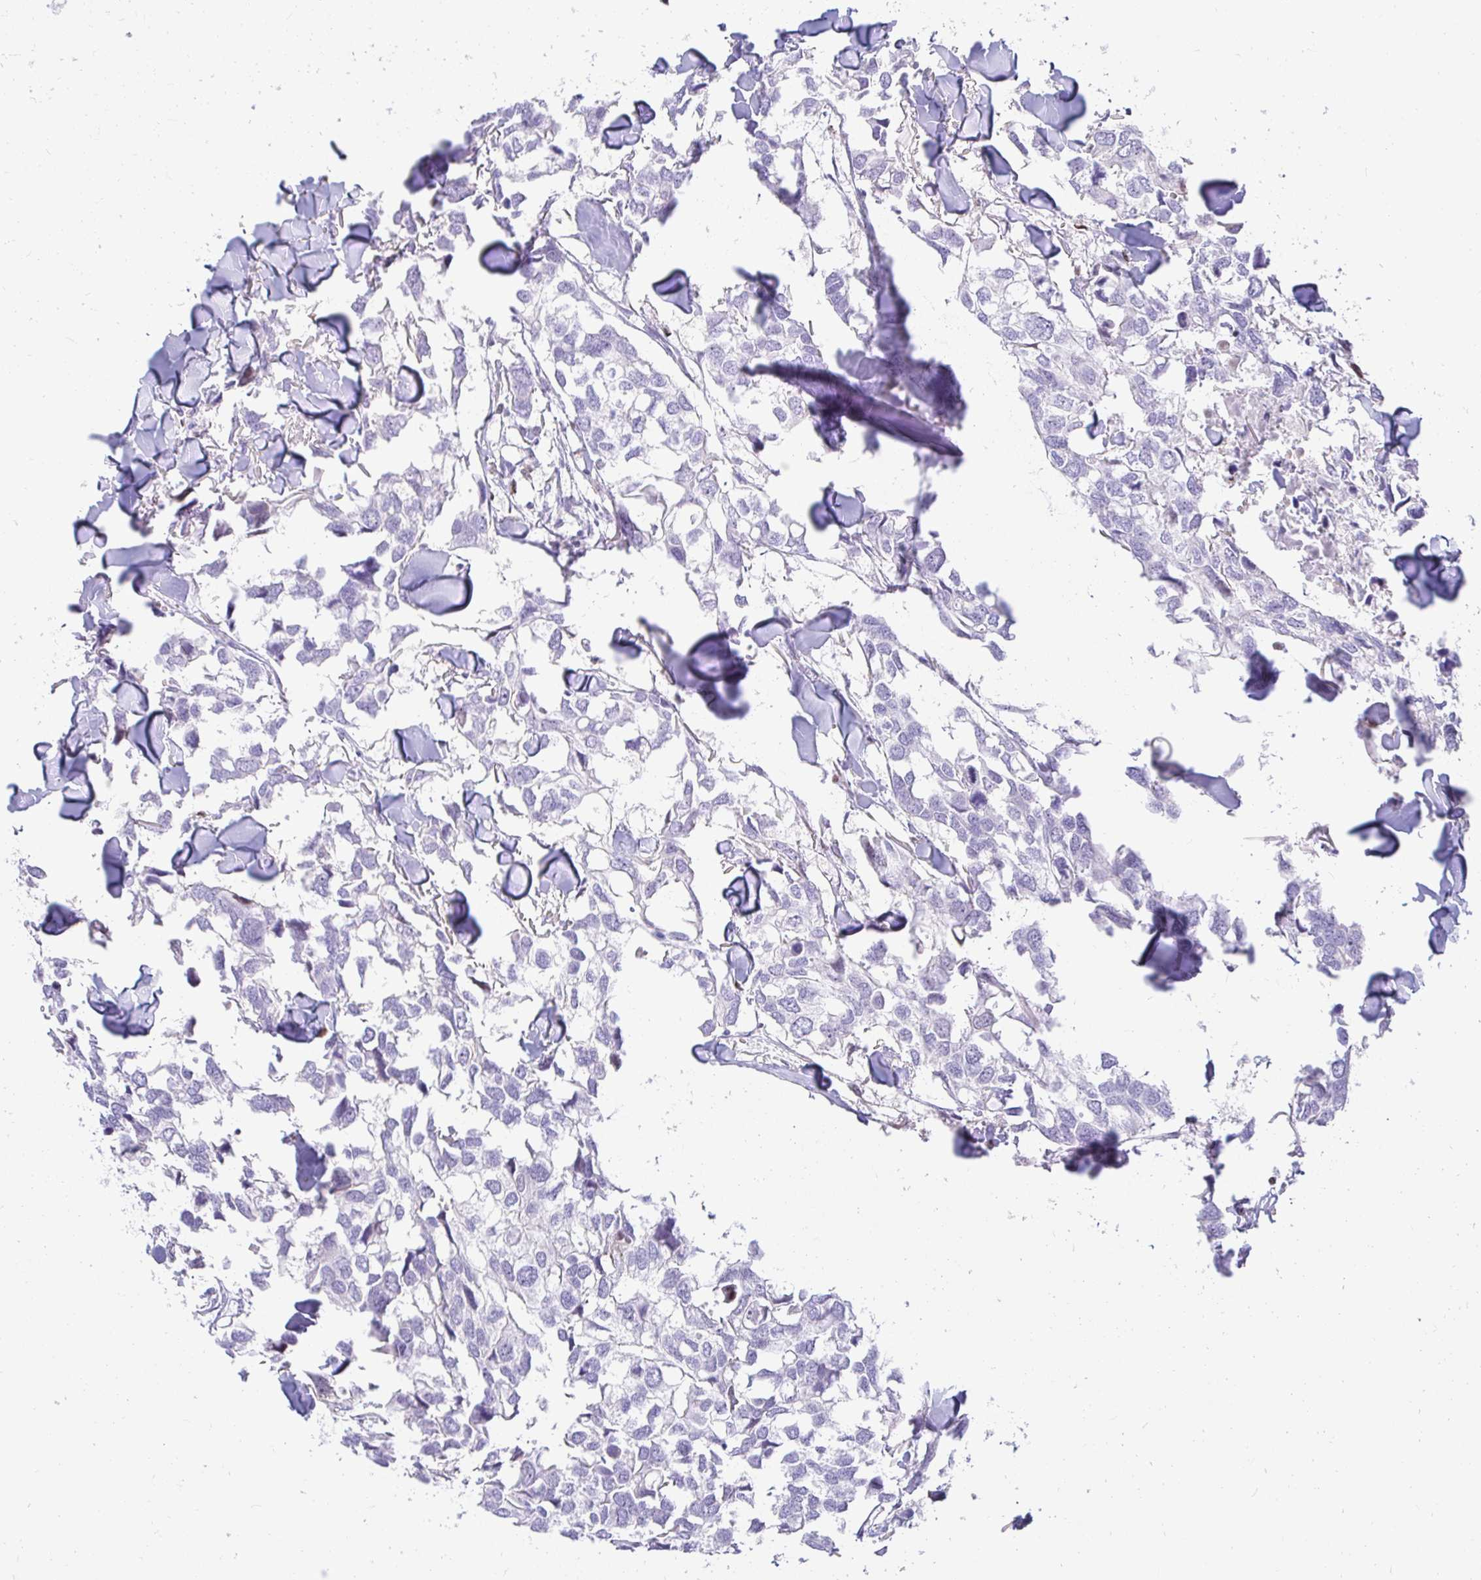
{"staining": {"intensity": "negative", "quantity": "none", "location": "none"}, "tissue": "breast cancer", "cell_type": "Tumor cells", "image_type": "cancer", "snomed": [{"axis": "morphology", "description": "Duct carcinoma"}, {"axis": "topography", "description": "Breast"}], "caption": "DAB (3,3'-diaminobenzidine) immunohistochemical staining of breast cancer (intraductal carcinoma) reveals no significant expression in tumor cells.", "gene": "CAPSL", "patient": {"sex": "female", "age": 83}}